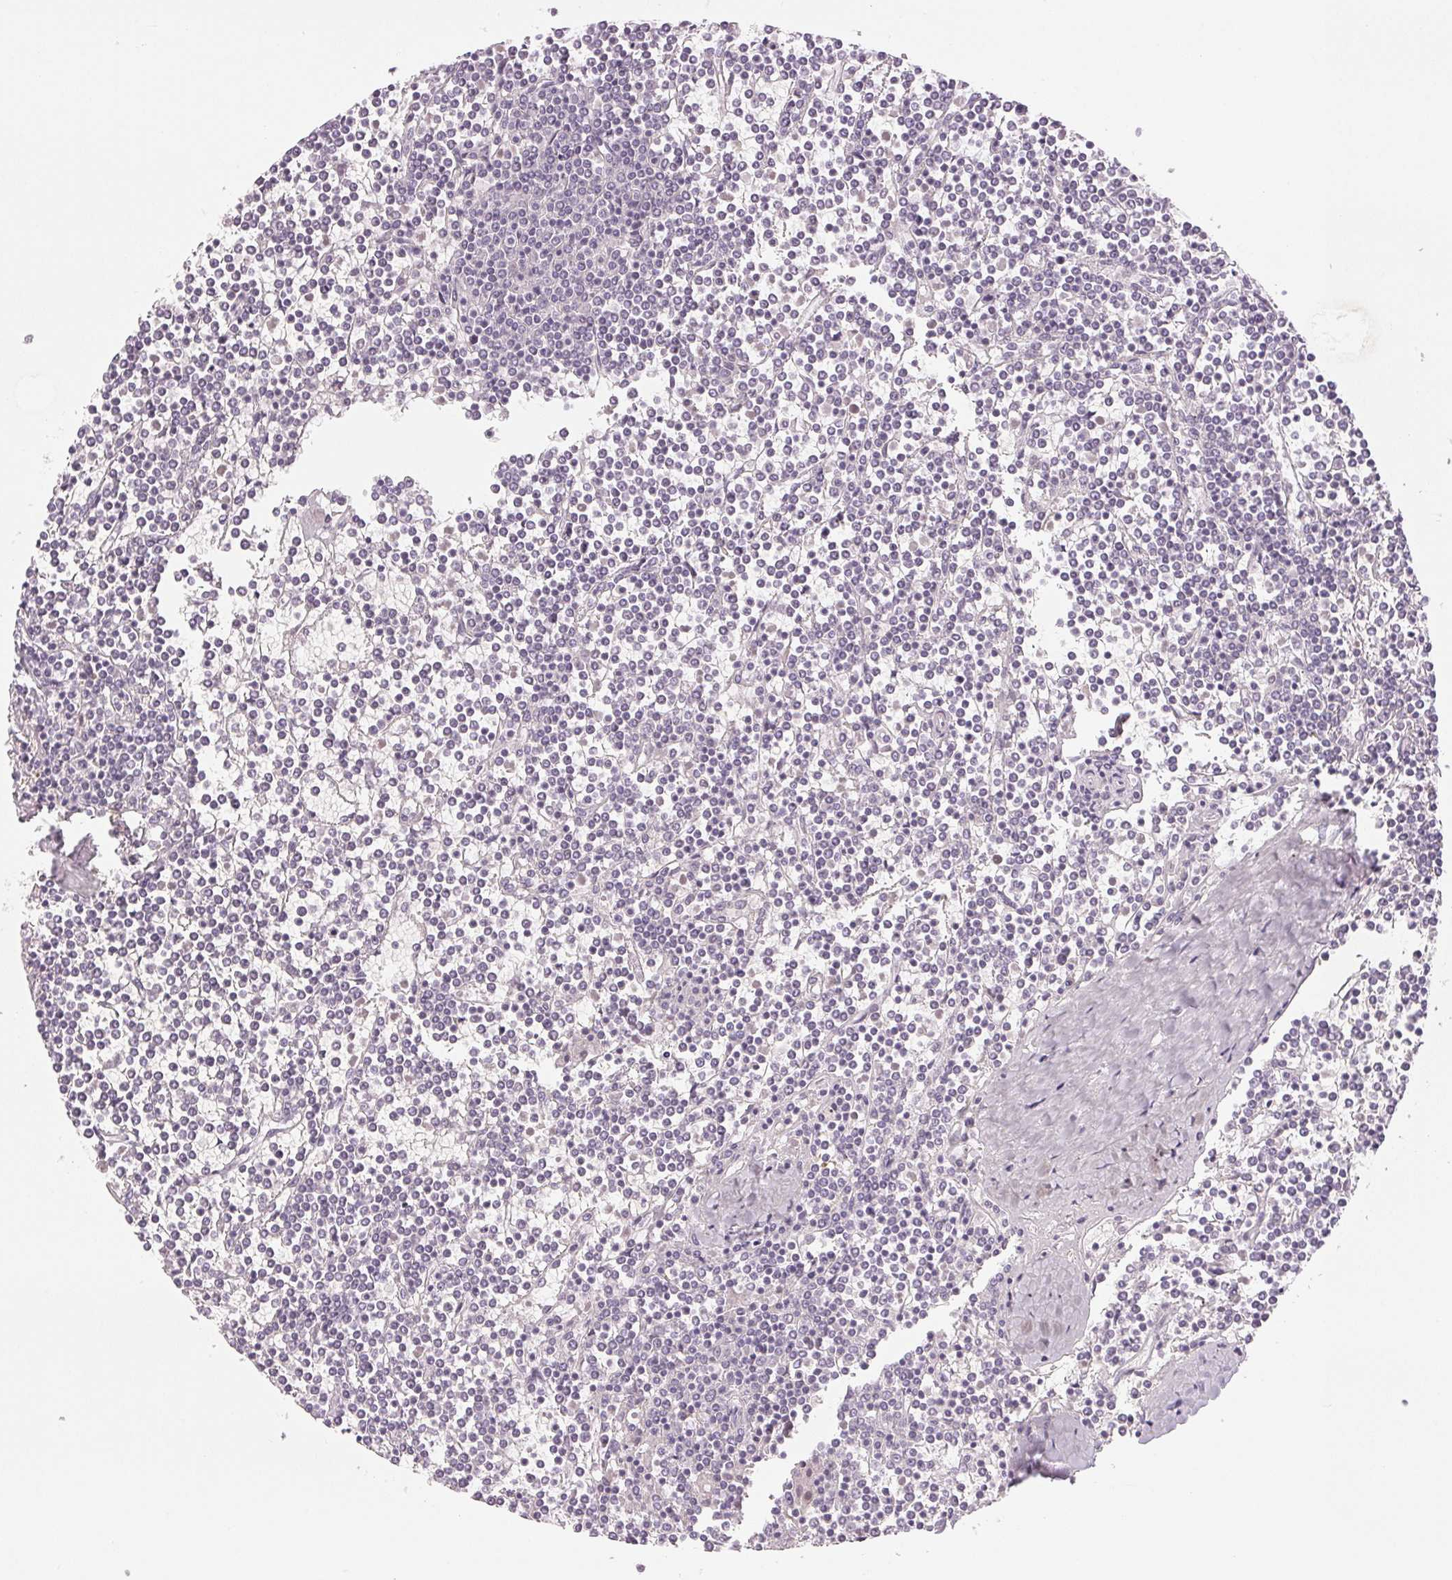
{"staining": {"intensity": "negative", "quantity": "none", "location": "none"}, "tissue": "lymphoma", "cell_type": "Tumor cells", "image_type": "cancer", "snomed": [{"axis": "morphology", "description": "Malignant lymphoma, non-Hodgkin's type, Low grade"}, {"axis": "topography", "description": "Spleen"}], "caption": "High magnification brightfield microscopy of malignant lymphoma, non-Hodgkin's type (low-grade) stained with DAB (brown) and counterstained with hematoxylin (blue): tumor cells show no significant positivity. The staining is performed using DAB (3,3'-diaminobenzidine) brown chromogen with nuclei counter-stained in using hematoxylin.", "gene": "EHHADH", "patient": {"sex": "female", "age": 19}}